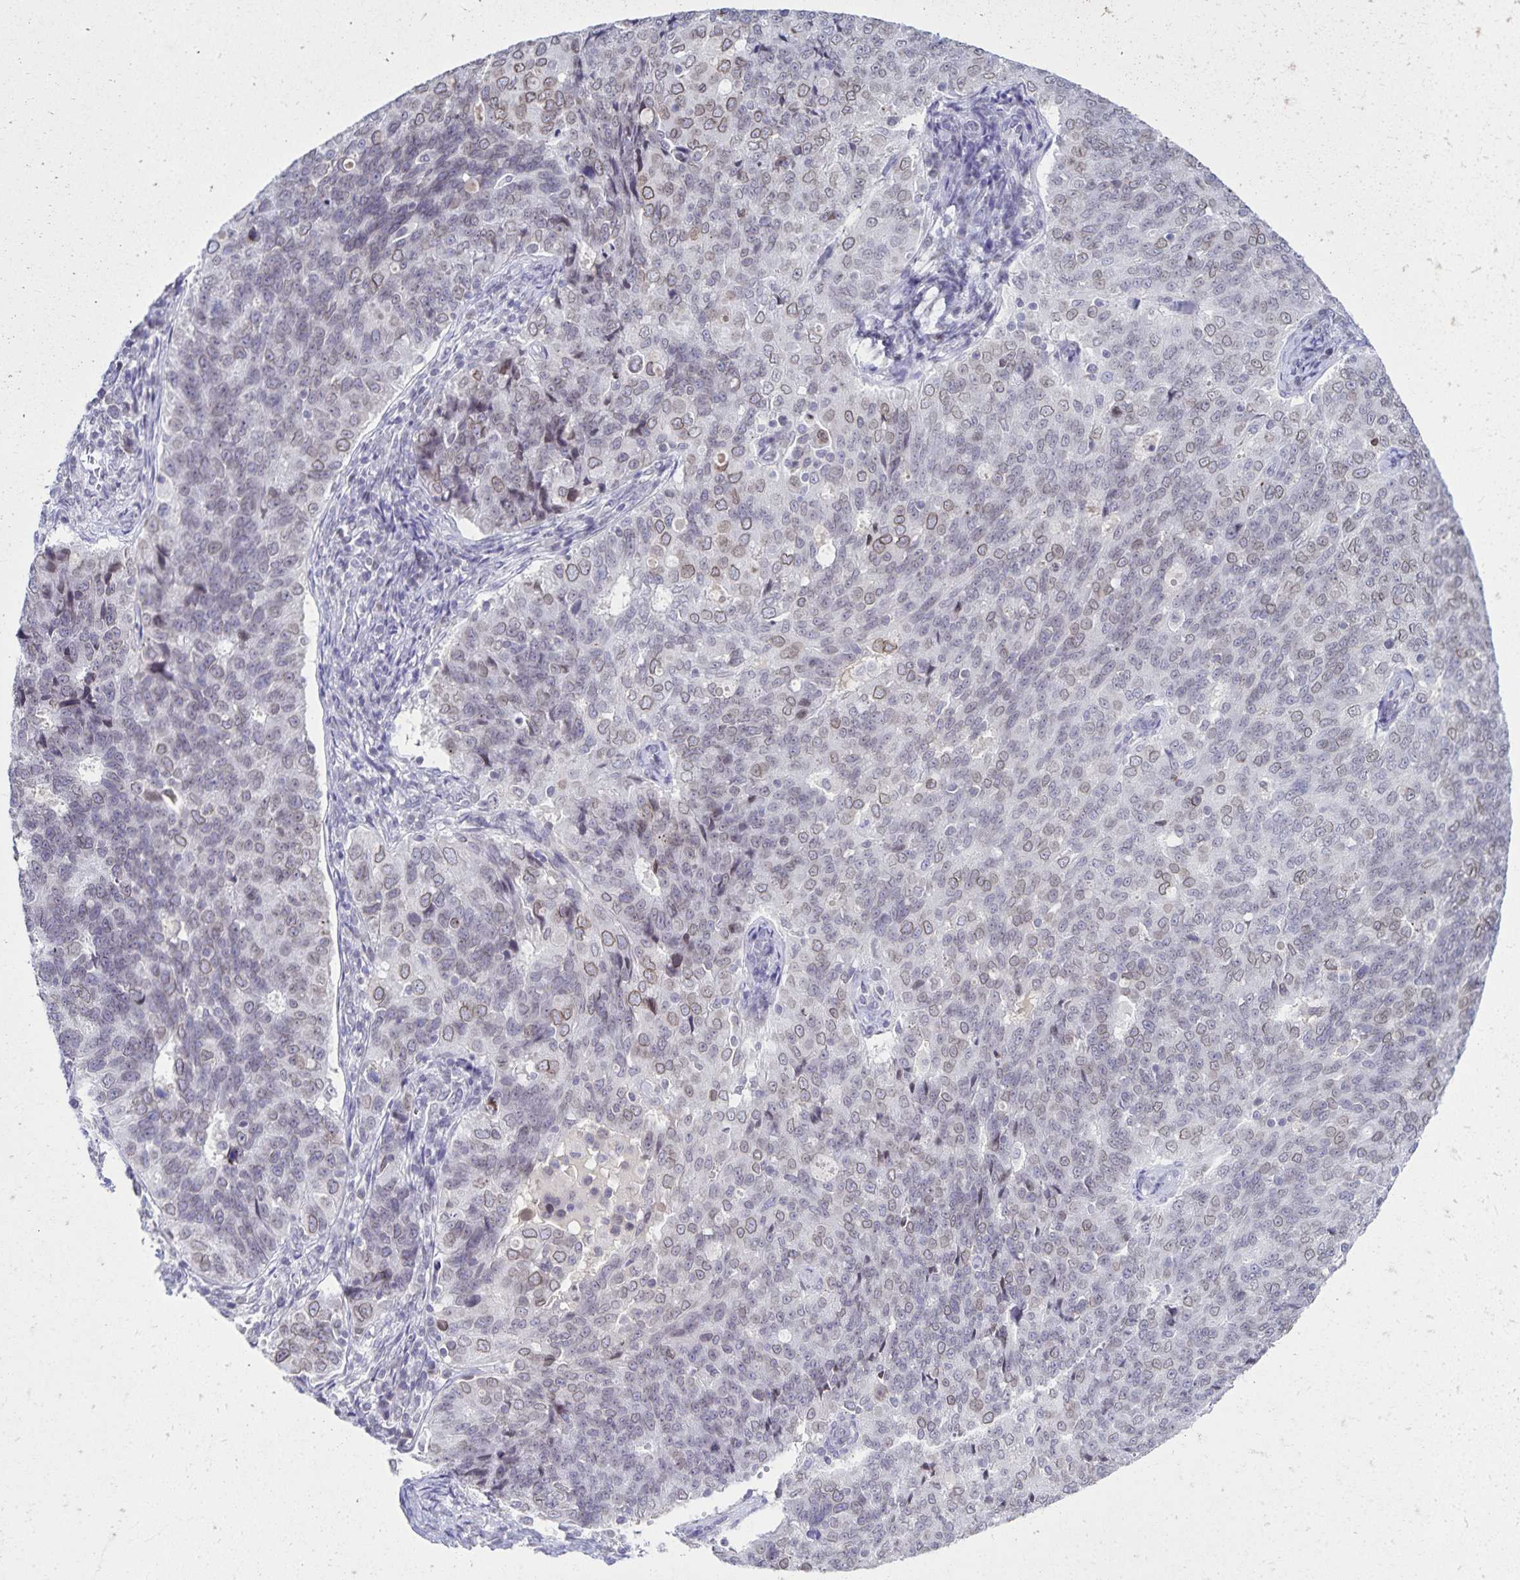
{"staining": {"intensity": "weak", "quantity": "<25%", "location": "cytoplasmic/membranous,nuclear"}, "tissue": "endometrial cancer", "cell_type": "Tumor cells", "image_type": "cancer", "snomed": [{"axis": "morphology", "description": "Adenocarcinoma, NOS"}, {"axis": "topography", "description": "Endometrium"}], "caption": "Immunohistochemistry histopathology image of neoplastic tissue: human endometrial cancer stained with DAB demonstrates no significant protein positivity in tumor cells.", "gene": "FAM166C", "patient": {"sex": "female", "age": 43}}